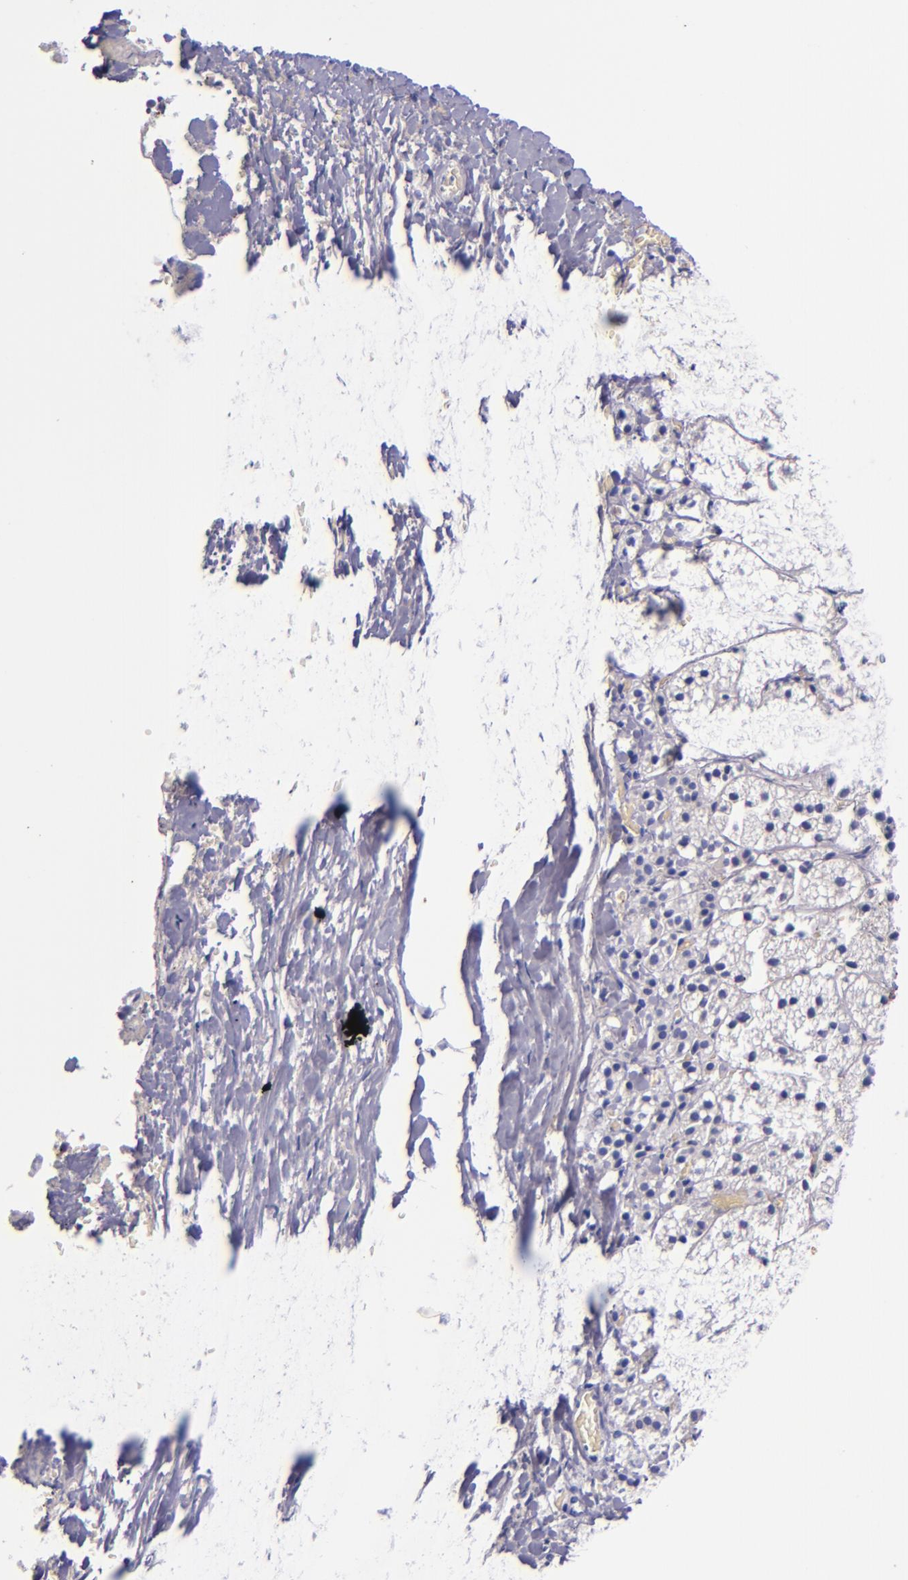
{"staining": {"intensity": "negative", "quantity": "none", "location": "none"}, "tissue": "adrenal gland", "cell_type": "Glandular cells", "image_type": "normal", "snomed": [{"axis": "morphology", "description": "Normal tissue, NOS"}, {"axis": "topography", "description": "Adrenal gland"}], "caption": "Immunohistochemistry (IHC) photomicrograph of benign adrenal gland: adrenal gland stained with DAB (3,3'-diaminobenzidine) reveals no significant protein staining in glandular cells.", "gene": "F13A1", "patient": {"sex": "female", "age": 44}}